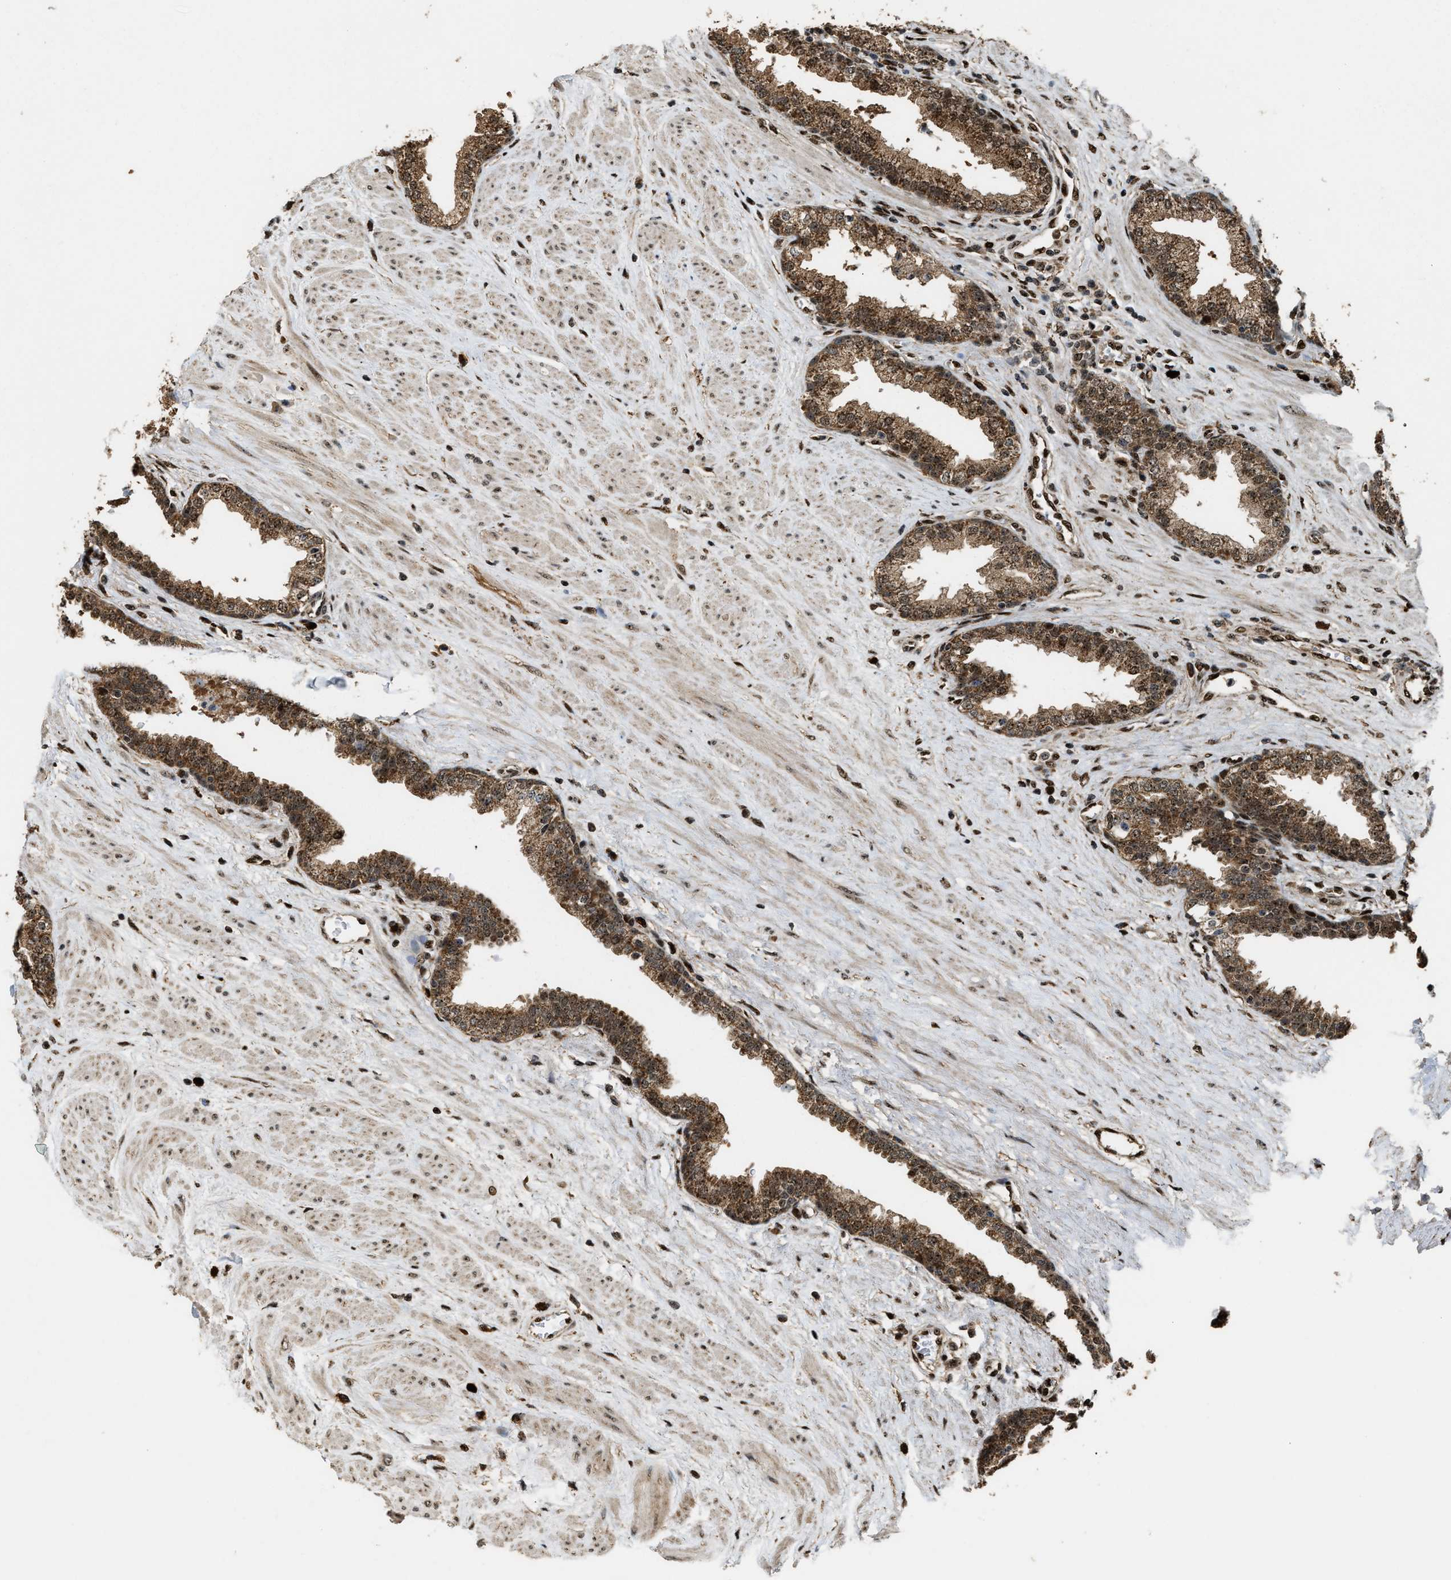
{"staining": {"intensity": "moderate", "quantity": ">75%", "location": "cytoplasmic/membranous"}, "tissue": "prostate", "cell_type": "Glandular cells", "image_type": "normal", "snomed": [{"axis": "morphology", "description": "Normal tissue, NOS"}, {"axis": "topography", "description": "Prostate"}], "caption": "IHC (DAB) staining of benign human prostate shows moderate cytoplasmic/membranous protein positivity in about >75% of glandular cells. The staining was performed using DAB (3,3'-diaminobenzidine) to visualize the protein expression in brown, while the nuclei were stained in blue with hematoxylin (Magnification: 20x).", "gene": "ZNF687", "patient": {"sex": "male", "age": 51}}